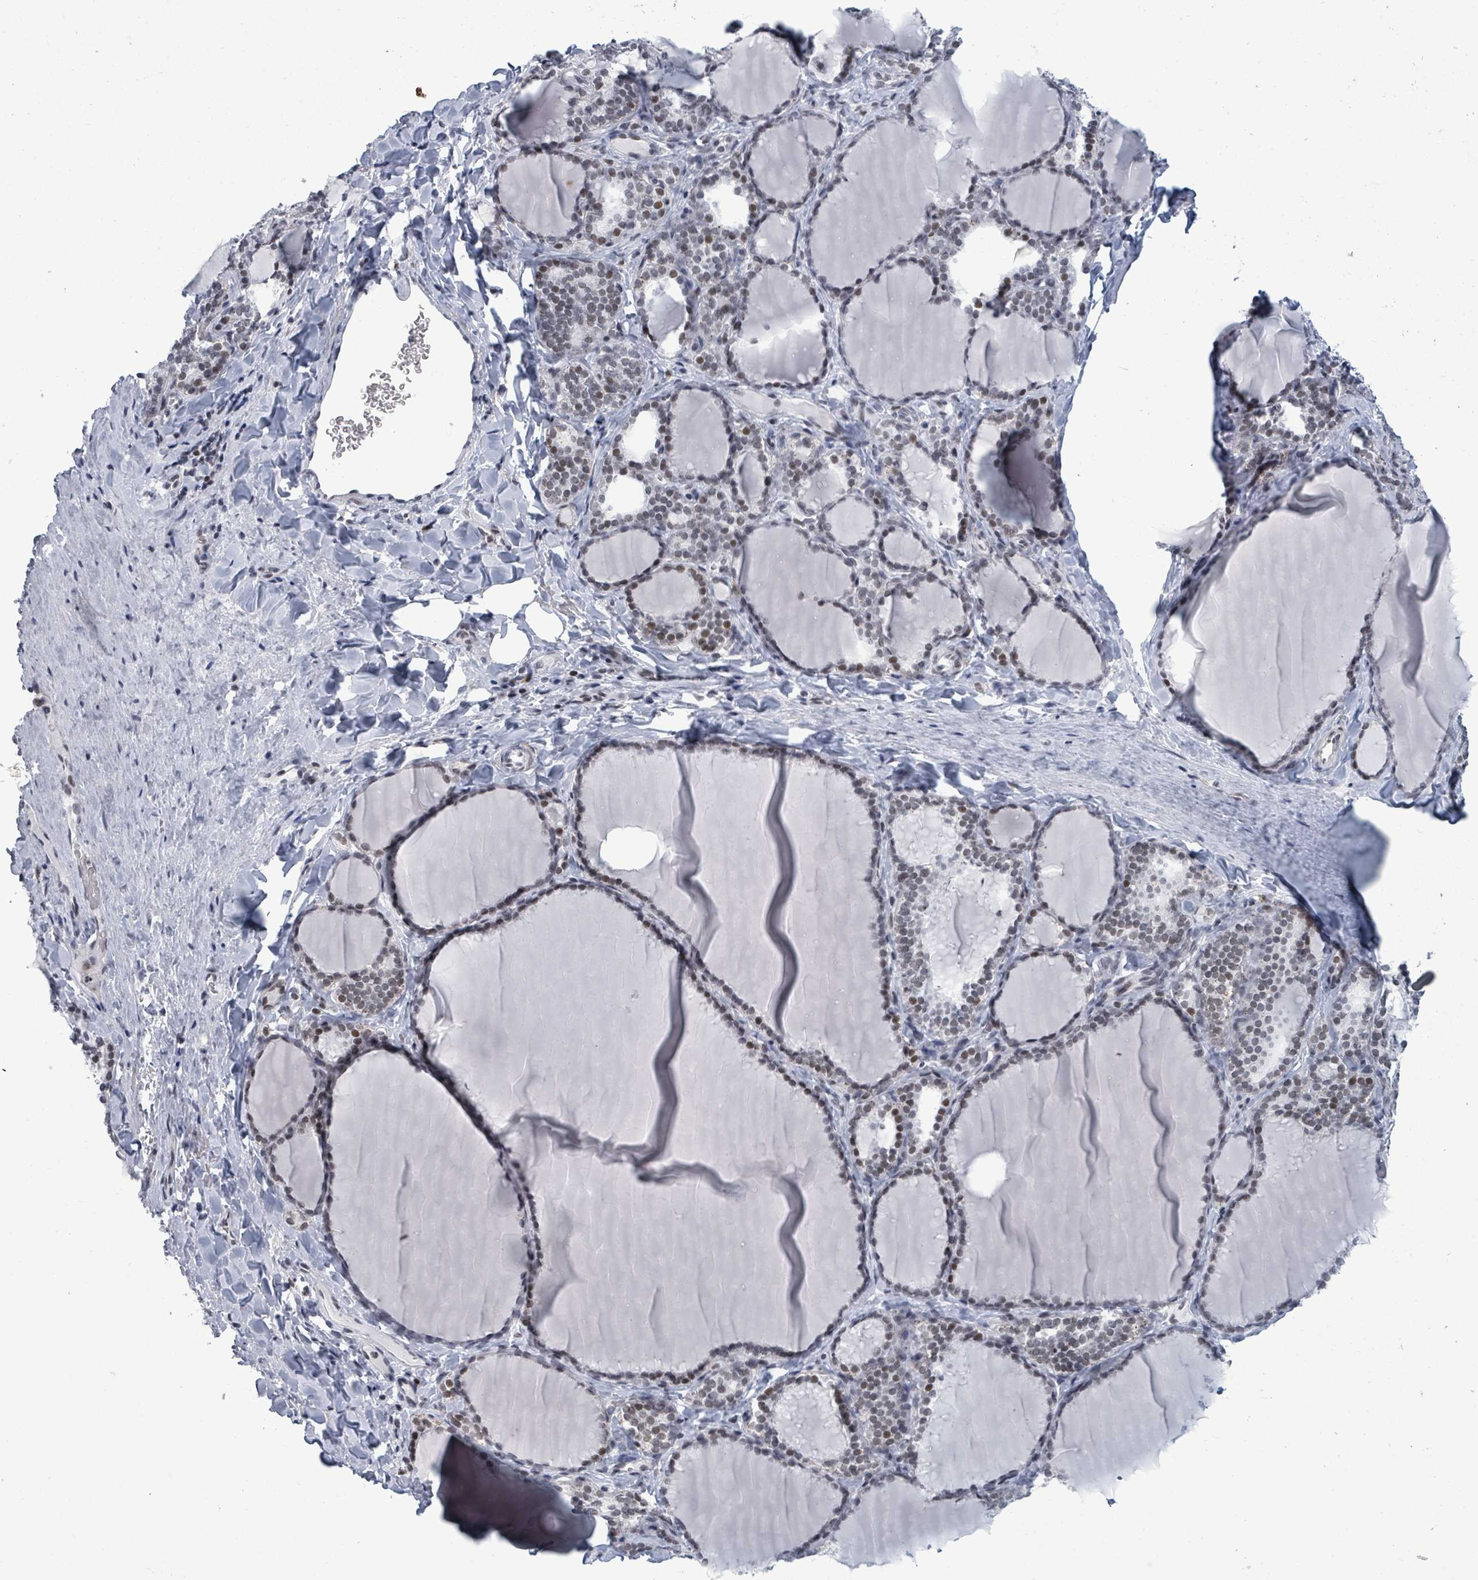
{"staining": {"intensity": "weak", "quantity": "25%-75%", "location": "nuclear"}, "tissue": "thyroid gland", "cell_type": "Glandular cells", "image_type": "normal", "snomed": [{"axis": "morphology", "description": "Normal tissue, NOS"}, {"axis": "topography", "description": "Thyroid gland"}], "caption": "A low amount of weak nuclear staining is seen in approximately 25%-75% of glandular cells in normal thyroid gland. (Brightfield microscopy of DAB IHC at high magnification).", "gene": "BIVM", "patient": {"sex": "female", "age": 31}}